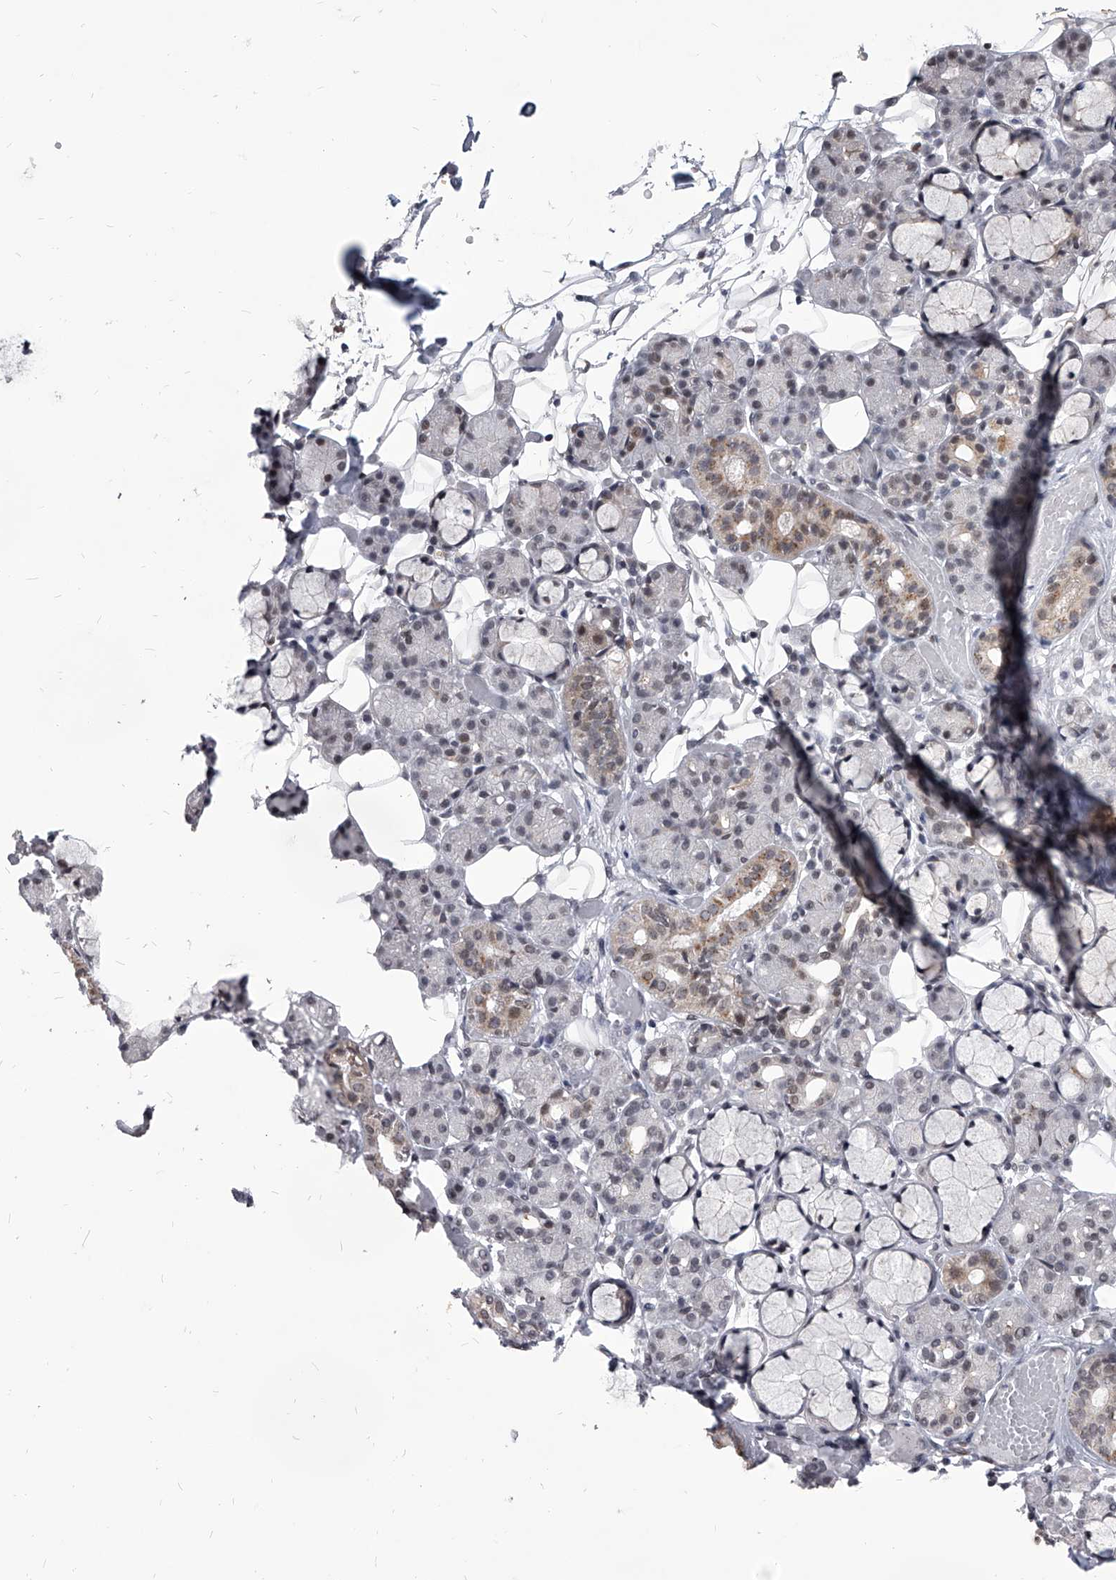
{"staining": {"intensity": "moderate", "quantity": "<25%", "location": "cytoplasmic/membranous"}, "tissue": "salivary gland", "cell_type": "Glandular cells", "image_type": "normal", "snomed": [{"axis": "morphology", "description": "Normal tissue, NOS"}, {"axis": "topography", "description": "Salivary gland"}], "caption": "Glandular cells show low levels of moderate cytoplasmic/membranous expression in approximately <25% of cells in normal salivary gland. Immunohistochemistry (ihc) stains the protein in brown and the nuclei are stained blue.", "gene": "PPIL4", "patient": {"sex": "male", "age": 63}}